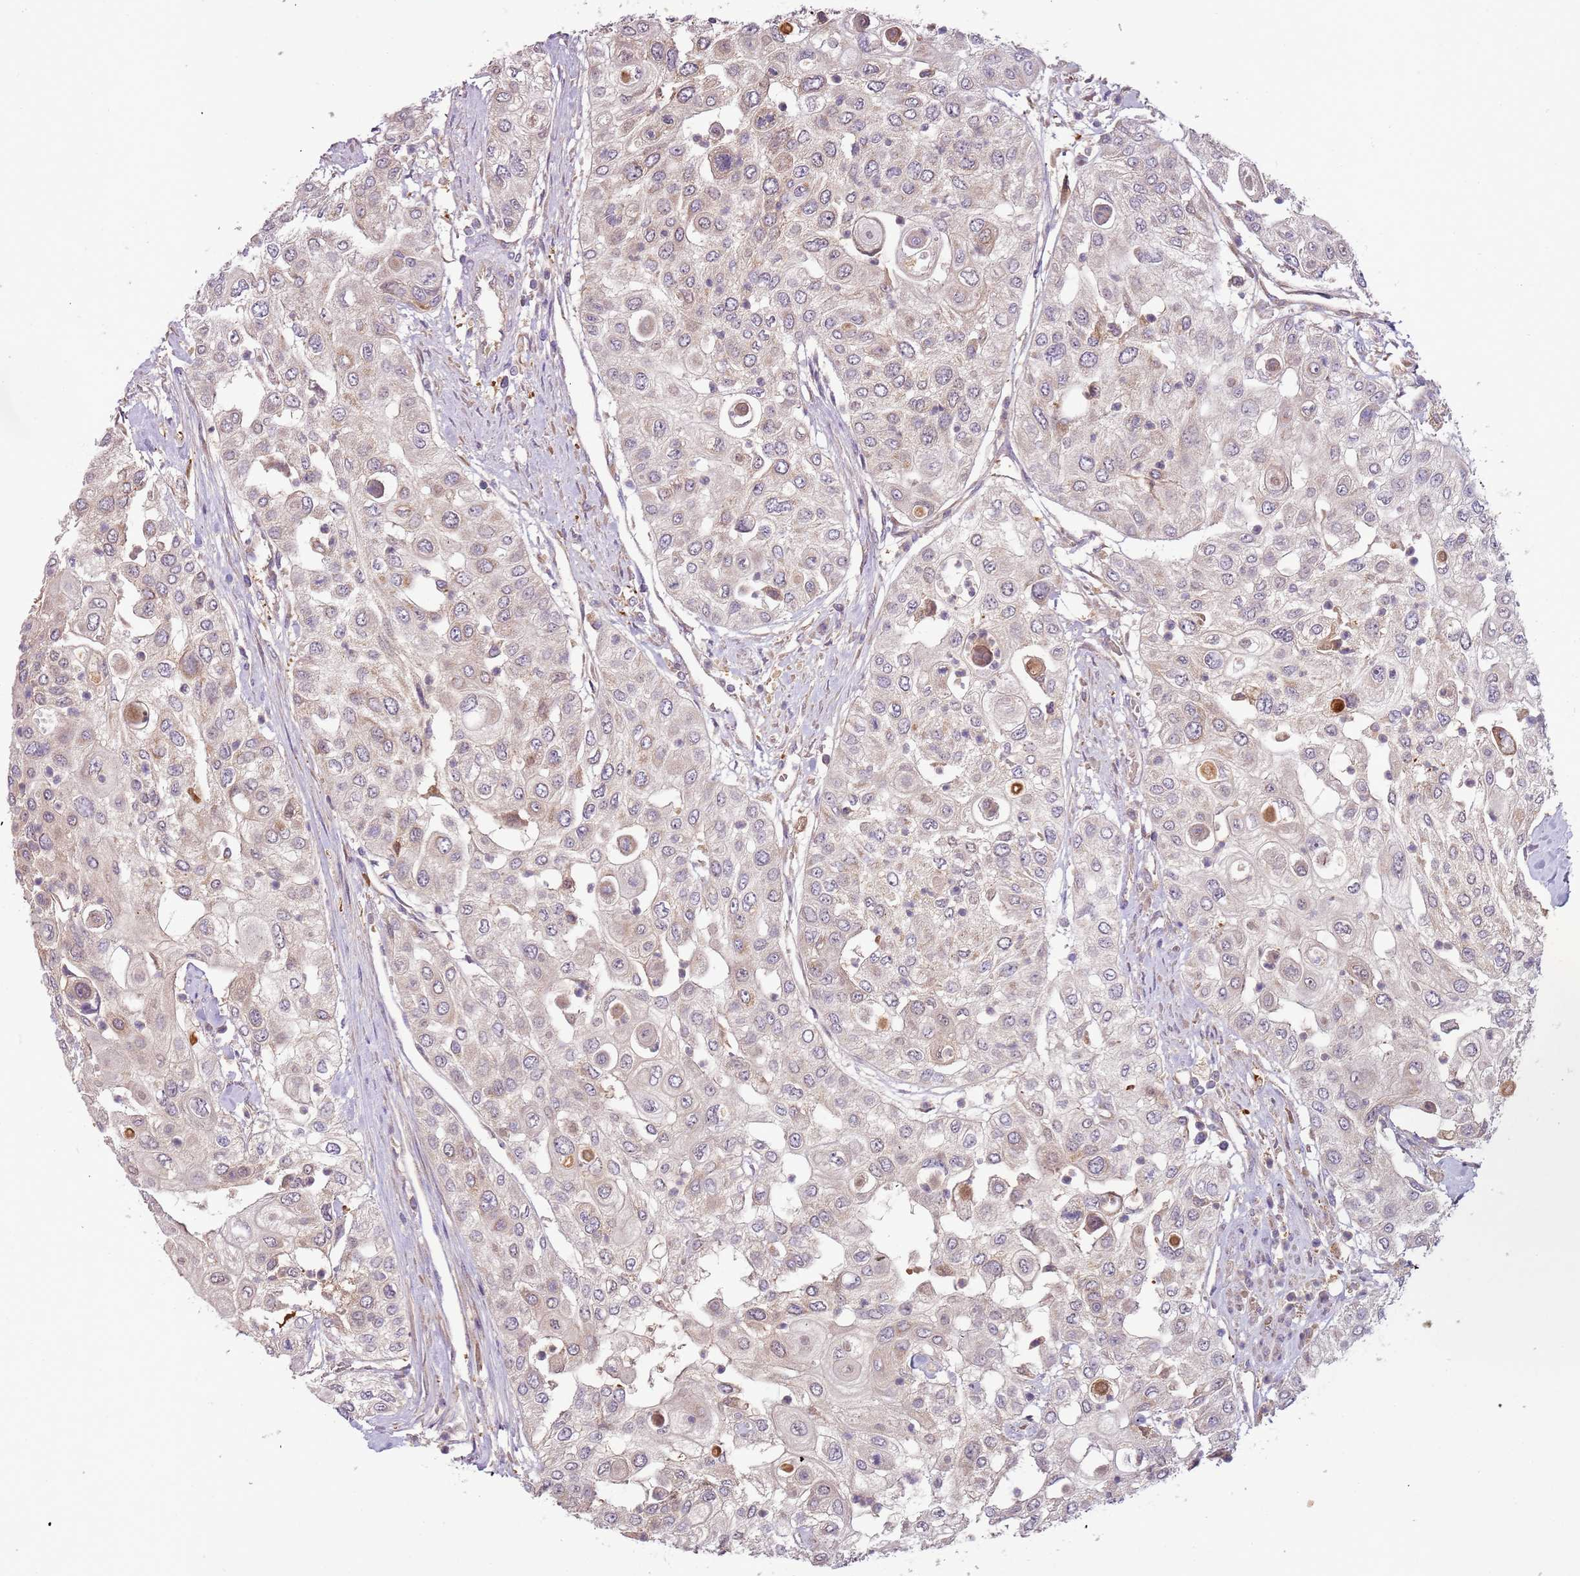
{"staining": {"intensity": "negative", "quantity": "none", "location": "none"}, "tissue": "urothelial cancer", "cell_type": "Tumor cells", "image_type": "cancer", "snomed": [{"axis": "morphology", "description": "Urothelial carcinoma, High grade"}, {"axis": "topography", "description": "Urinary bladder"}], "caption": "Urothelial cancer was stained to show a protein in brown. There is no significant staining in tumor cells.", "gene": "FECH", "patient": {"sex": "female", "age": 79}}